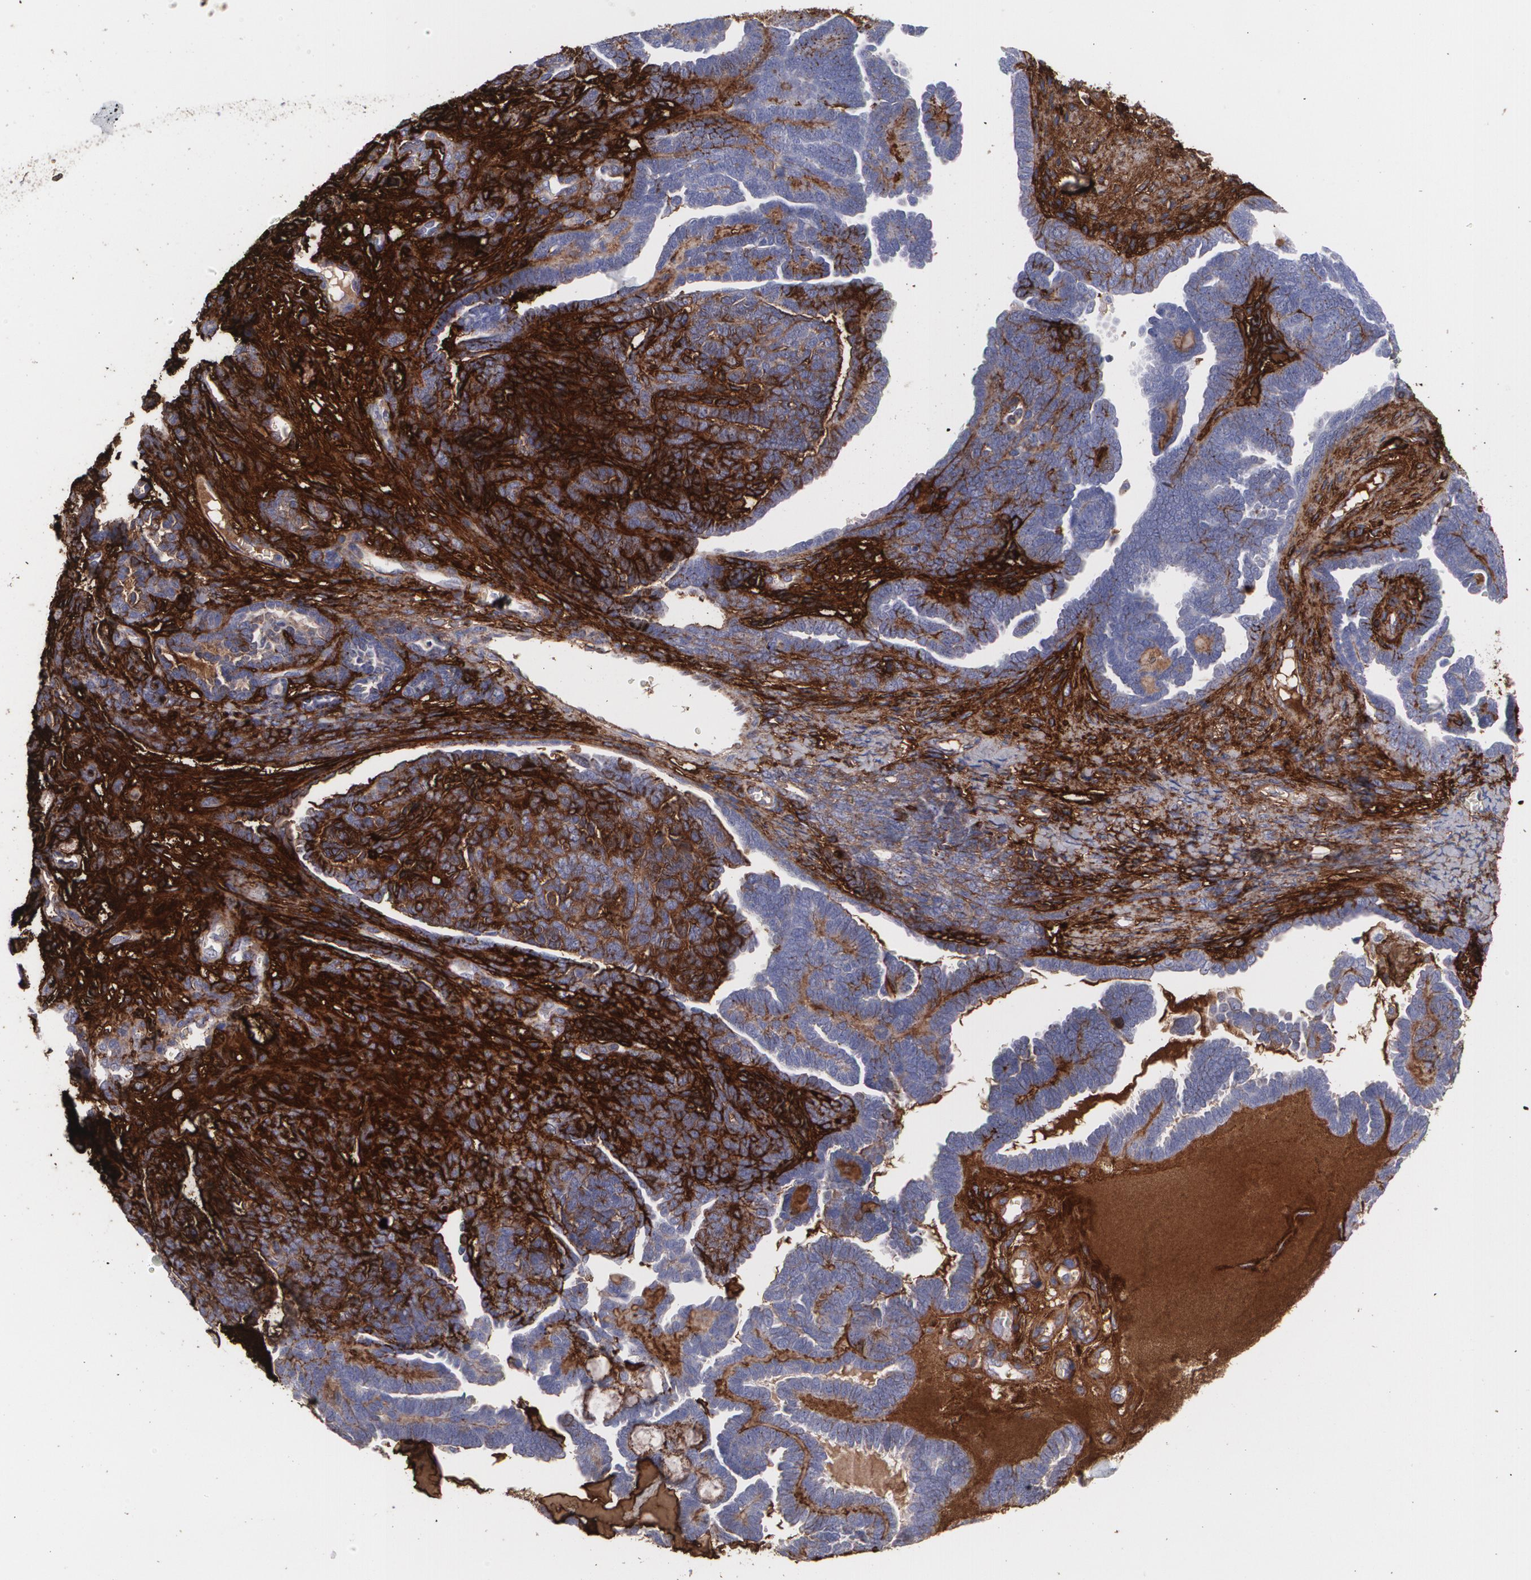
{"staining": {"intensity": "strong", "quantity": ">75%", "location": "cytoplasmic/membranous"}, "tissue": "endometrial cancer", "cell_type": "Tumor cells", "image_type": "cancer", "snomed": [{"axis": "morphology", "description": "Neoplasm, malignant, NOS"}, {"axis": "topography", "description": "Endometrium"}], "caption": "A micrograph of human endometrial cancer (malignant neoplasm) stained for a protein shows strong cytoplasmic/membranous brown staining in tumor cells. (DAB = brown stain, brightfield microscopy at high magnification).", "gene": "FBLN1", "patient": {"sex": "female", "age": 74}}